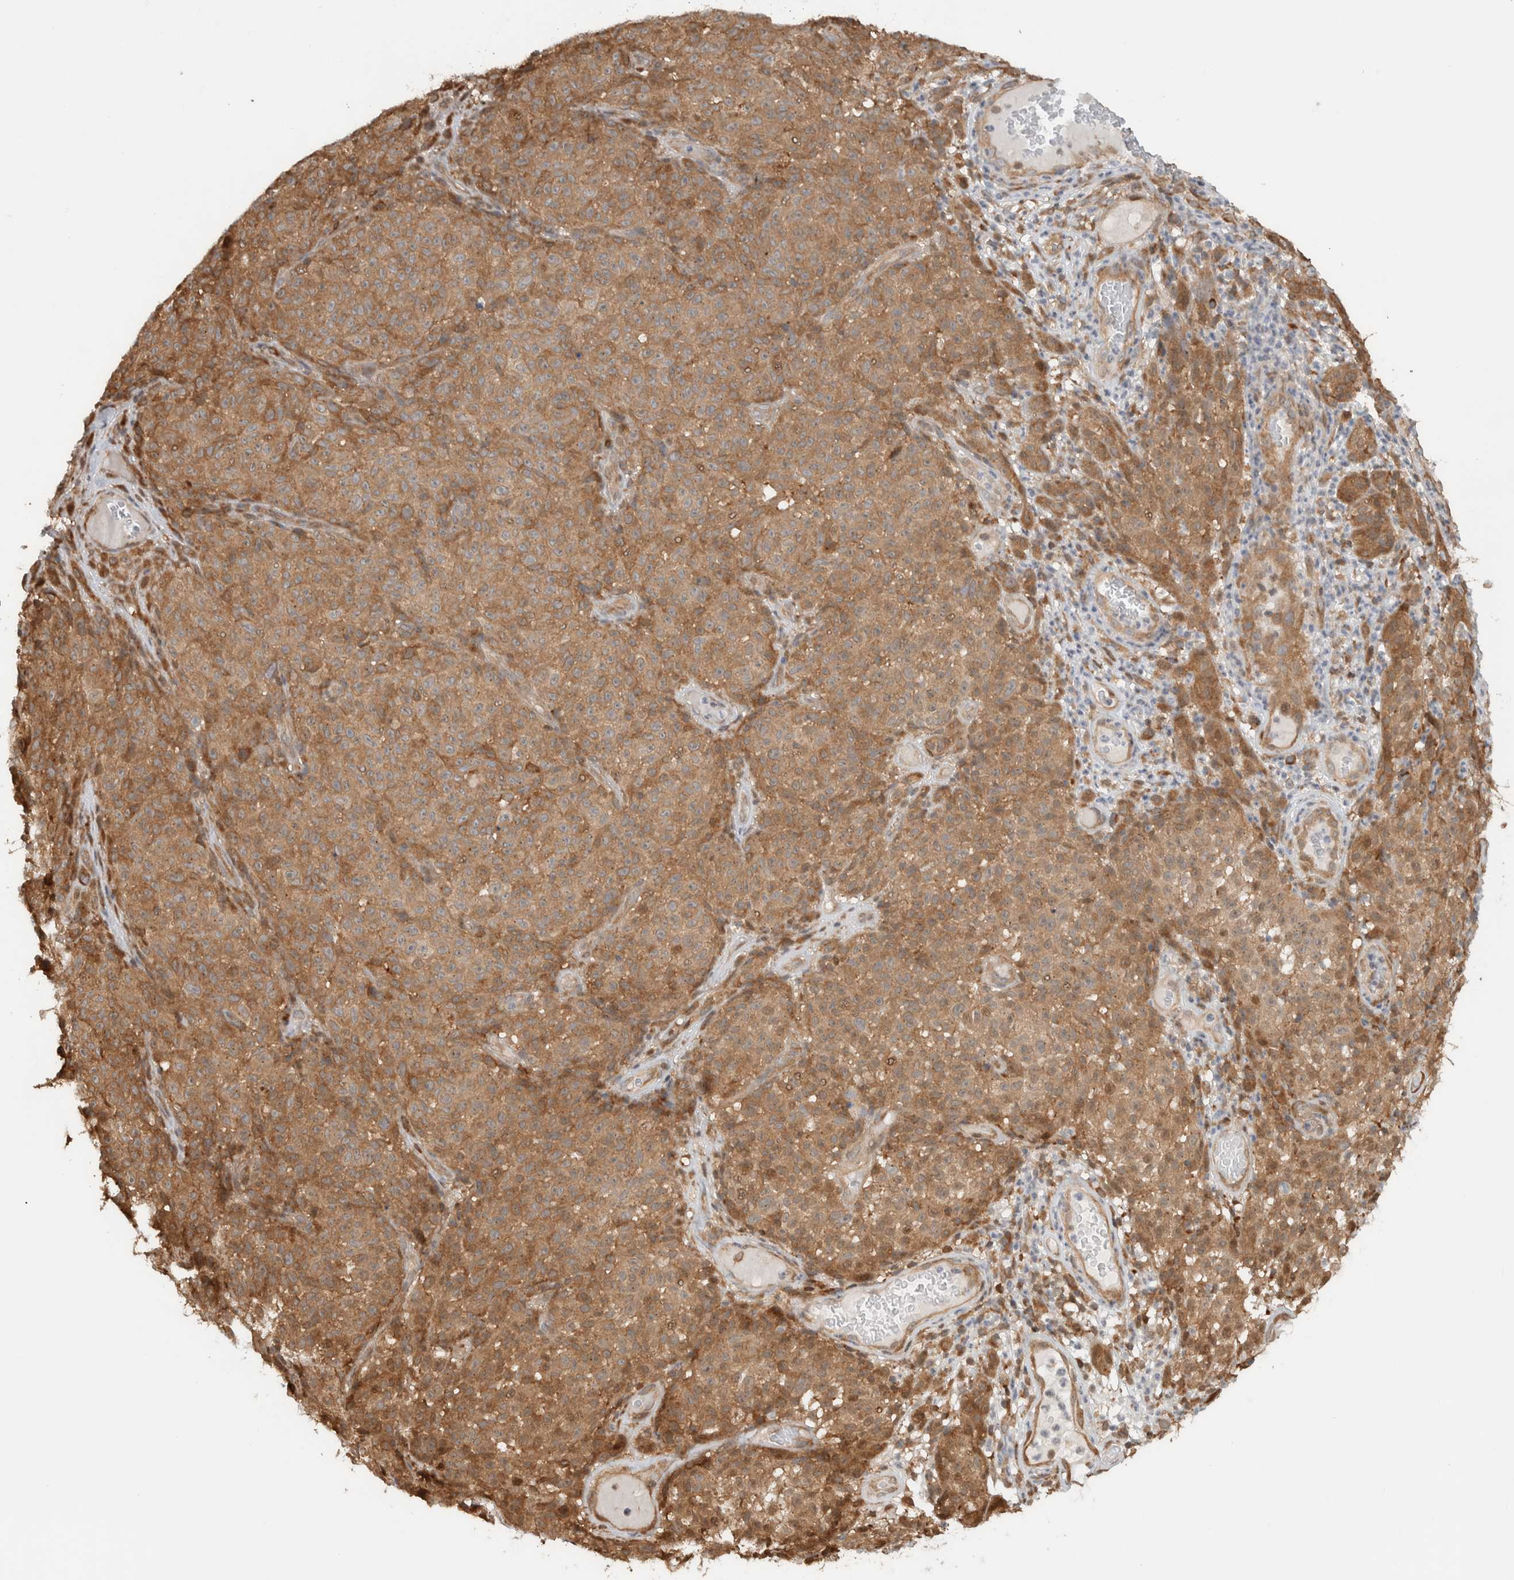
{"staining": {"intensity": "moderate", "quantity": ">75%", "location": "cytoplasmic/membranous"}, "tissue": "melanoma", "cell_type": "Tumor cells", "image_type": "cancer", "snomed": [{"axis": "morphology", "description": "Malignant melanoma, NOS"}, {"axis": "topography", "description": "Skin"}], "caption": "About >75% of tumor cells in malignant melanoma reveal moderate cytoplasmic/membranous protein staining as visualized by brown immunohistochemical staining.", "gene": "CNTROB", "patient": {"sex": "female", "age": 82}}